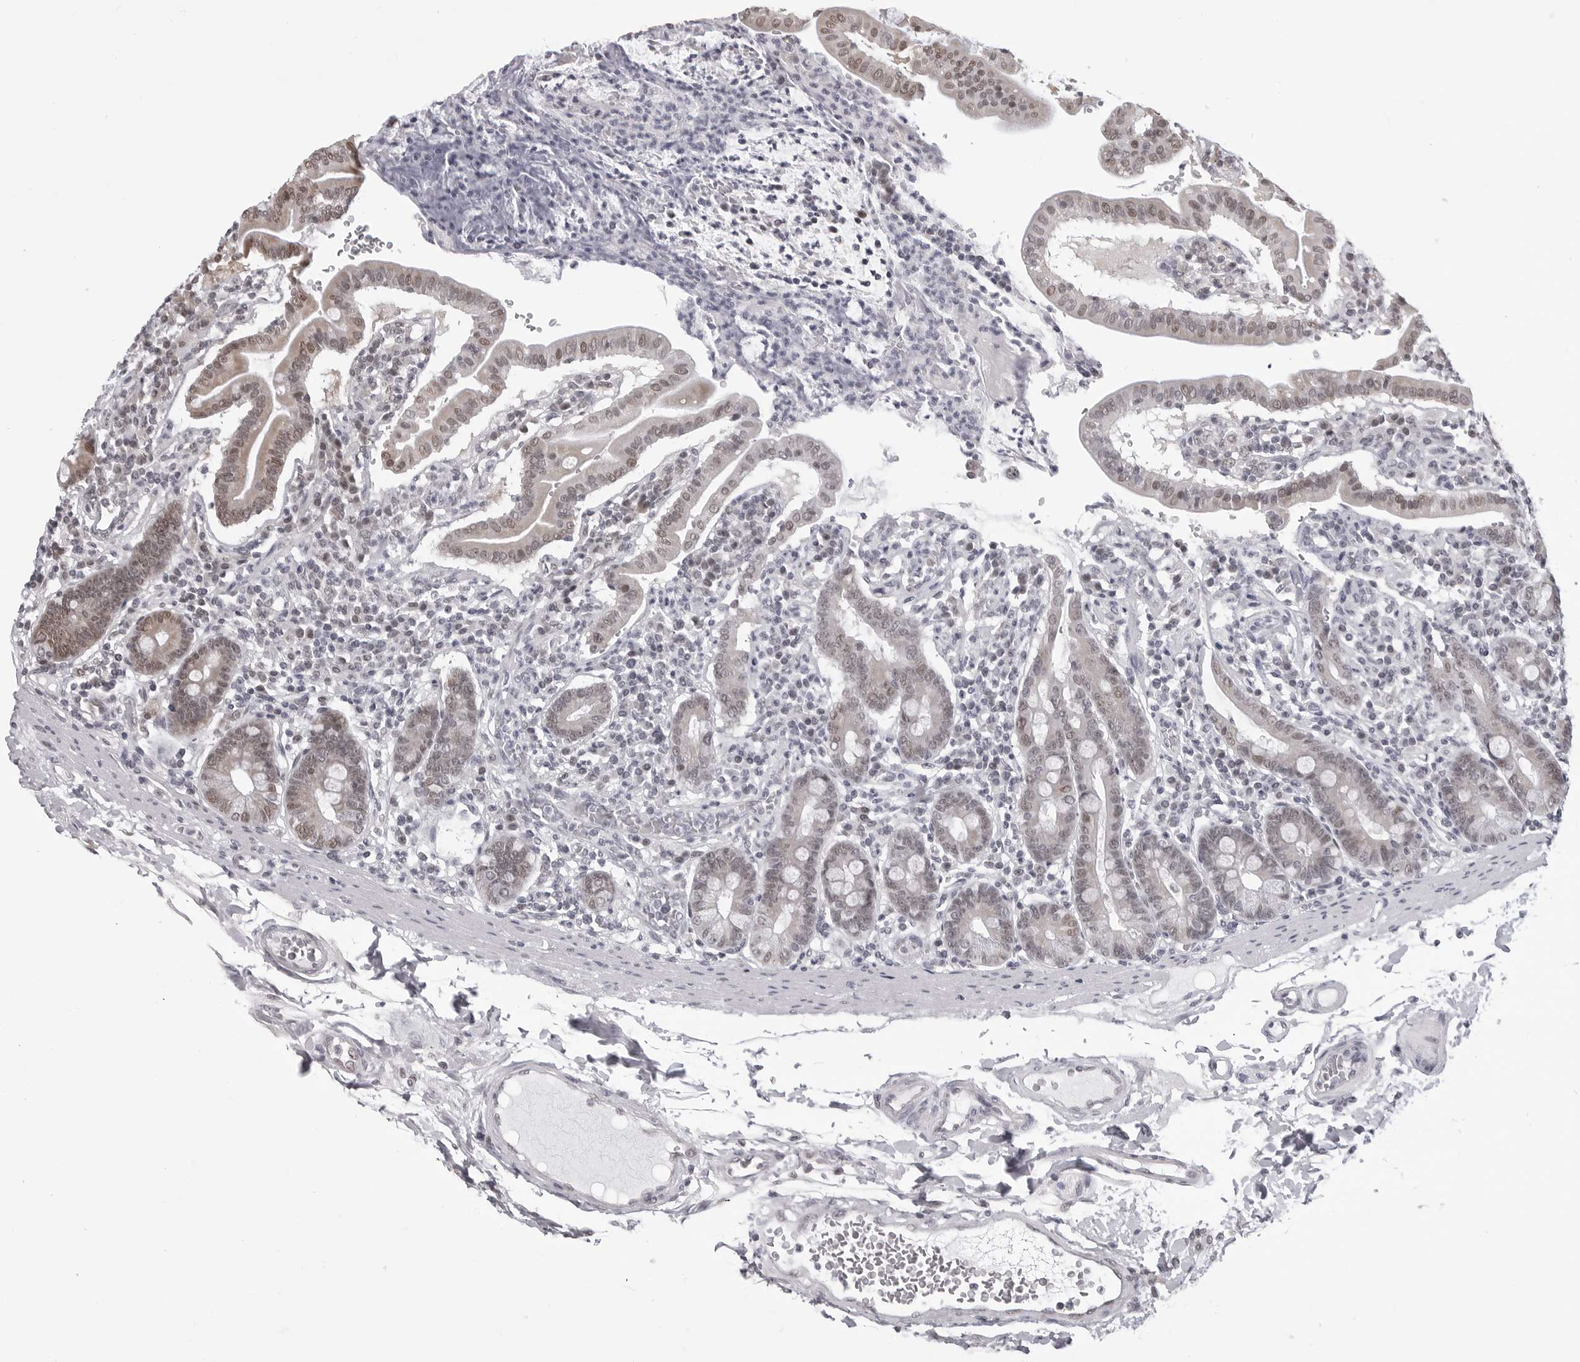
{"staining": {"intensity": "moderate", "quantity": "25%-75%", "location": "nuclear"}, "tissue": "duodenum", "cell_type": "Glandular cells", "image_type": "normal", "snomed": [{"axis": "morphology", "description": "Normal tissue, NOS"}, {"axis": "morphology", "description": "Adenocarcinoma, NOS"}, {"axis": "topography", "description": "Pancreas"}, {"axis": "topography", "description": "Duodenum"}], "caption": "Duodenum stained with DAB IHC demonstrates medium levels of moderate nuclear expression in about 25%-75% of glandular cells.", "gene": "PHF3", "patient": {"sex": "male", "age": 50}}